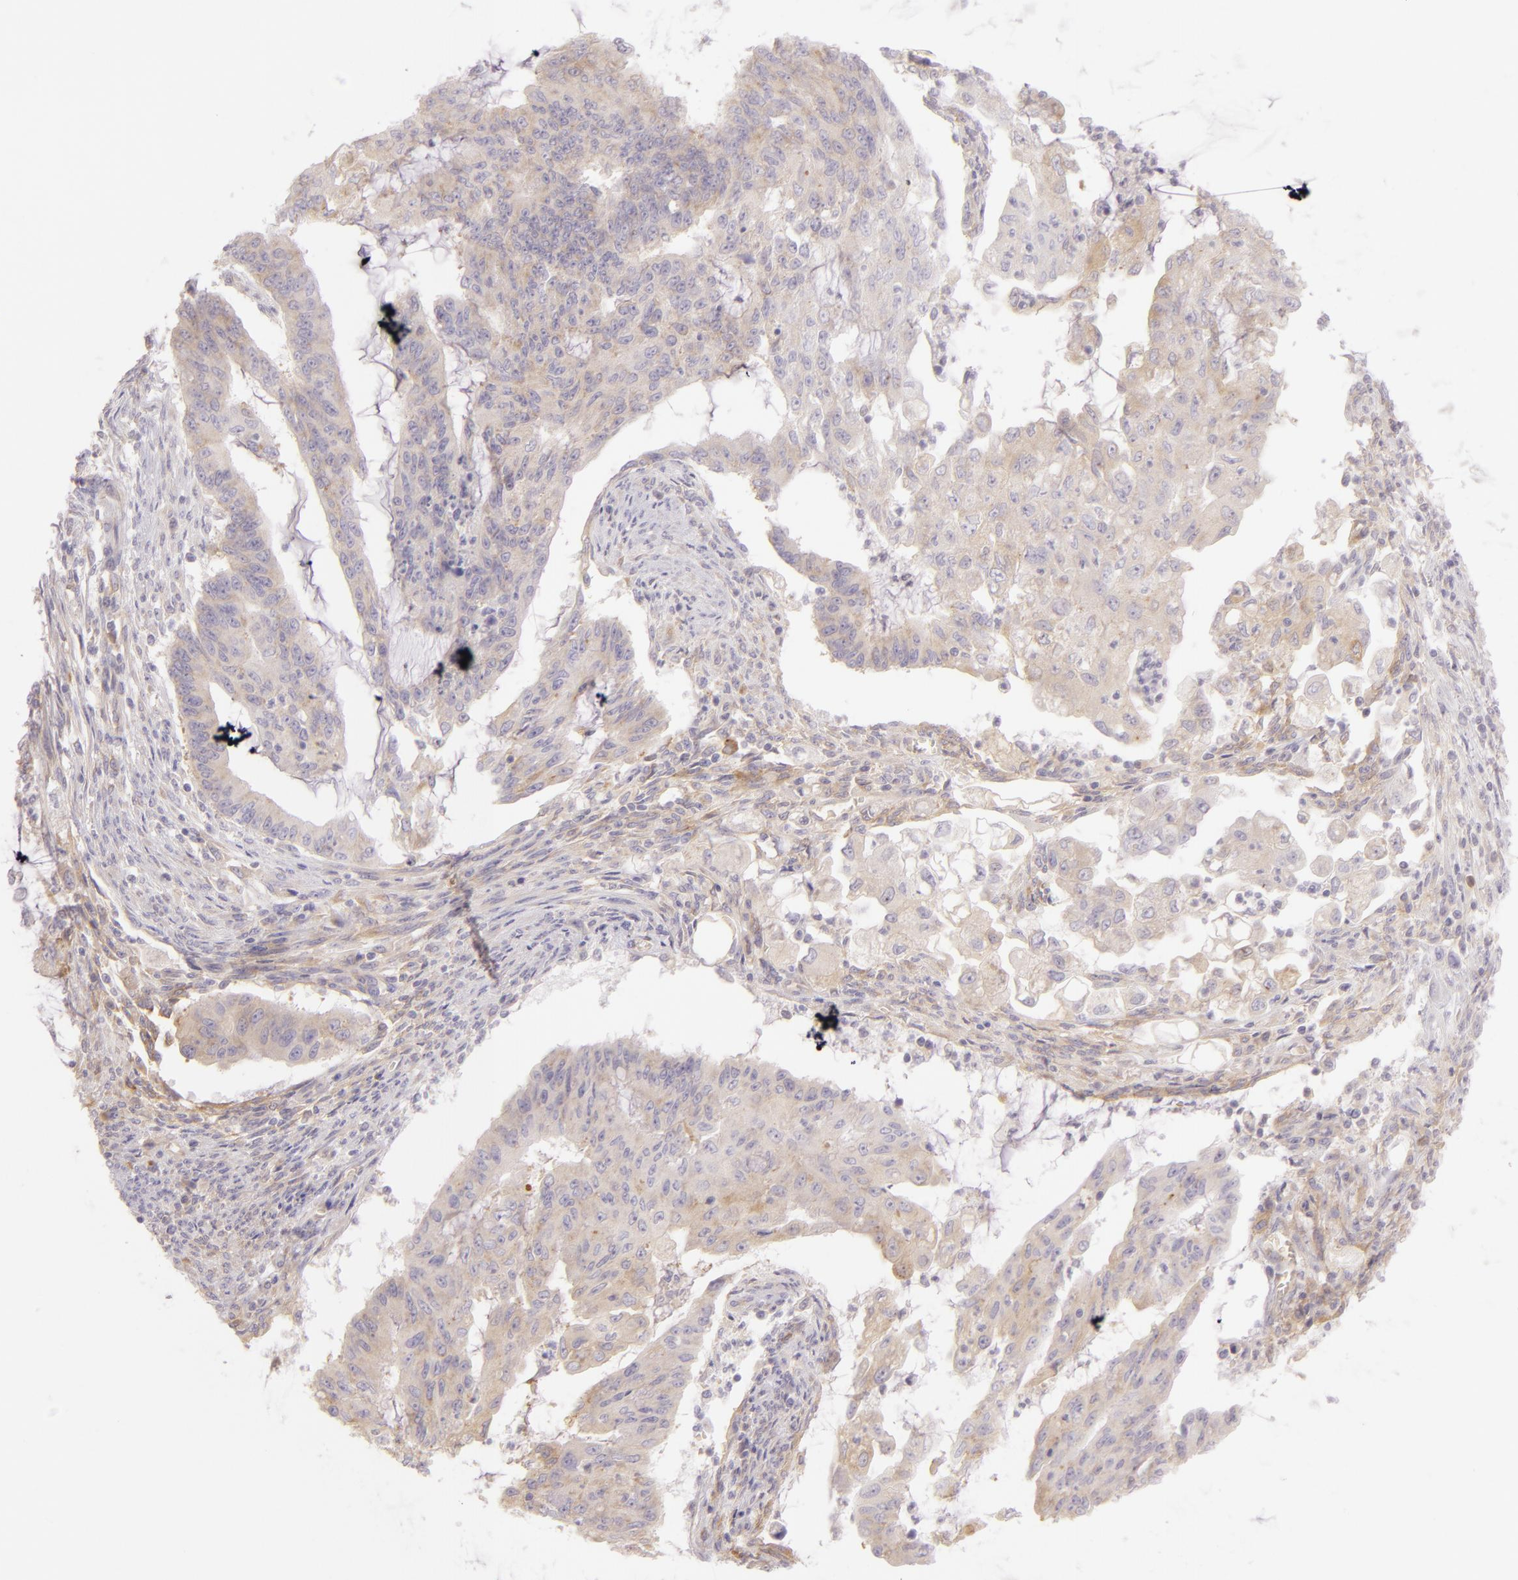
{"staining": {"intensity": "weak", "quantity": ">75%", "location": "cytoplasmic/membranous"}, "tissue": "endometrial cancer", "cell_type": "Tumor cells", "image_type": "cancer", "snomed": [{"axis": "morphology", "description": "Adenocarcinoma, NOS"}, {"axis": "topography", "description": "Endometrium"}], "caption": "Human endometrial adenocarcinoma stained with a brown dye exhibits weak cytoplasmic/membranous positive expression in approximately >75% of tumor cells.", "gene": "ZC3H7B", "patient": {"sex": "female", "age": 75}}